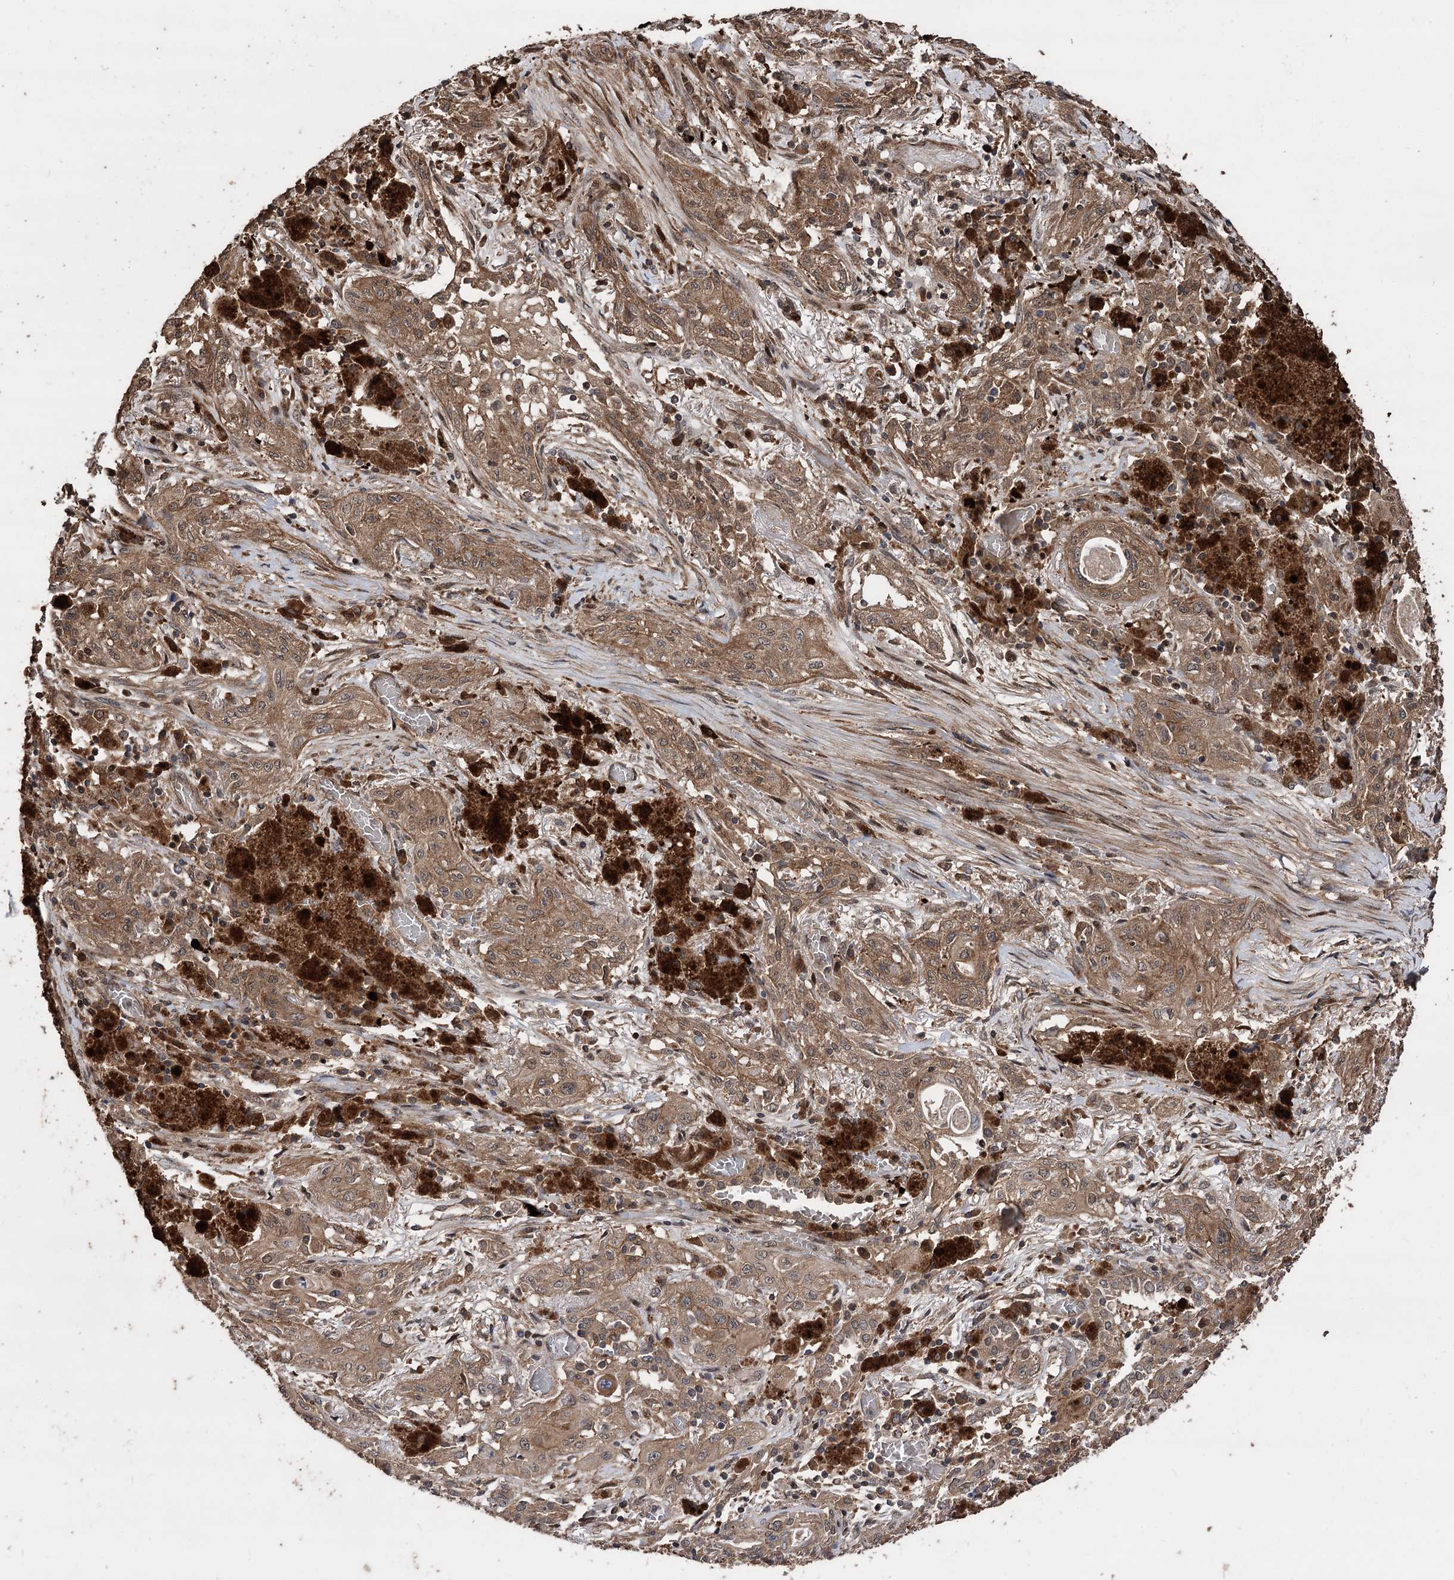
{"staining": {"intensity": "moderate", "quantity": ">75%", "location": "cytoplasmic/membranous"}, "tissue": "lung cancer", "cell_type": "Tumor cells", "image_type": "cancer", "snomed": [{"axis": "morphology", "description": "Squamous cell carcinoma, NOS"}, {"axis": "topography", "description": "Lung"}], "caption": "IHC of lung cancer (squamous cell carcinoma) shows medium levels of moderate cytoplasmic/membranous positivity in about >75% of tumor cells.", "gene": "RASSF3", "patient": {"sex": "female", "age": 47}}